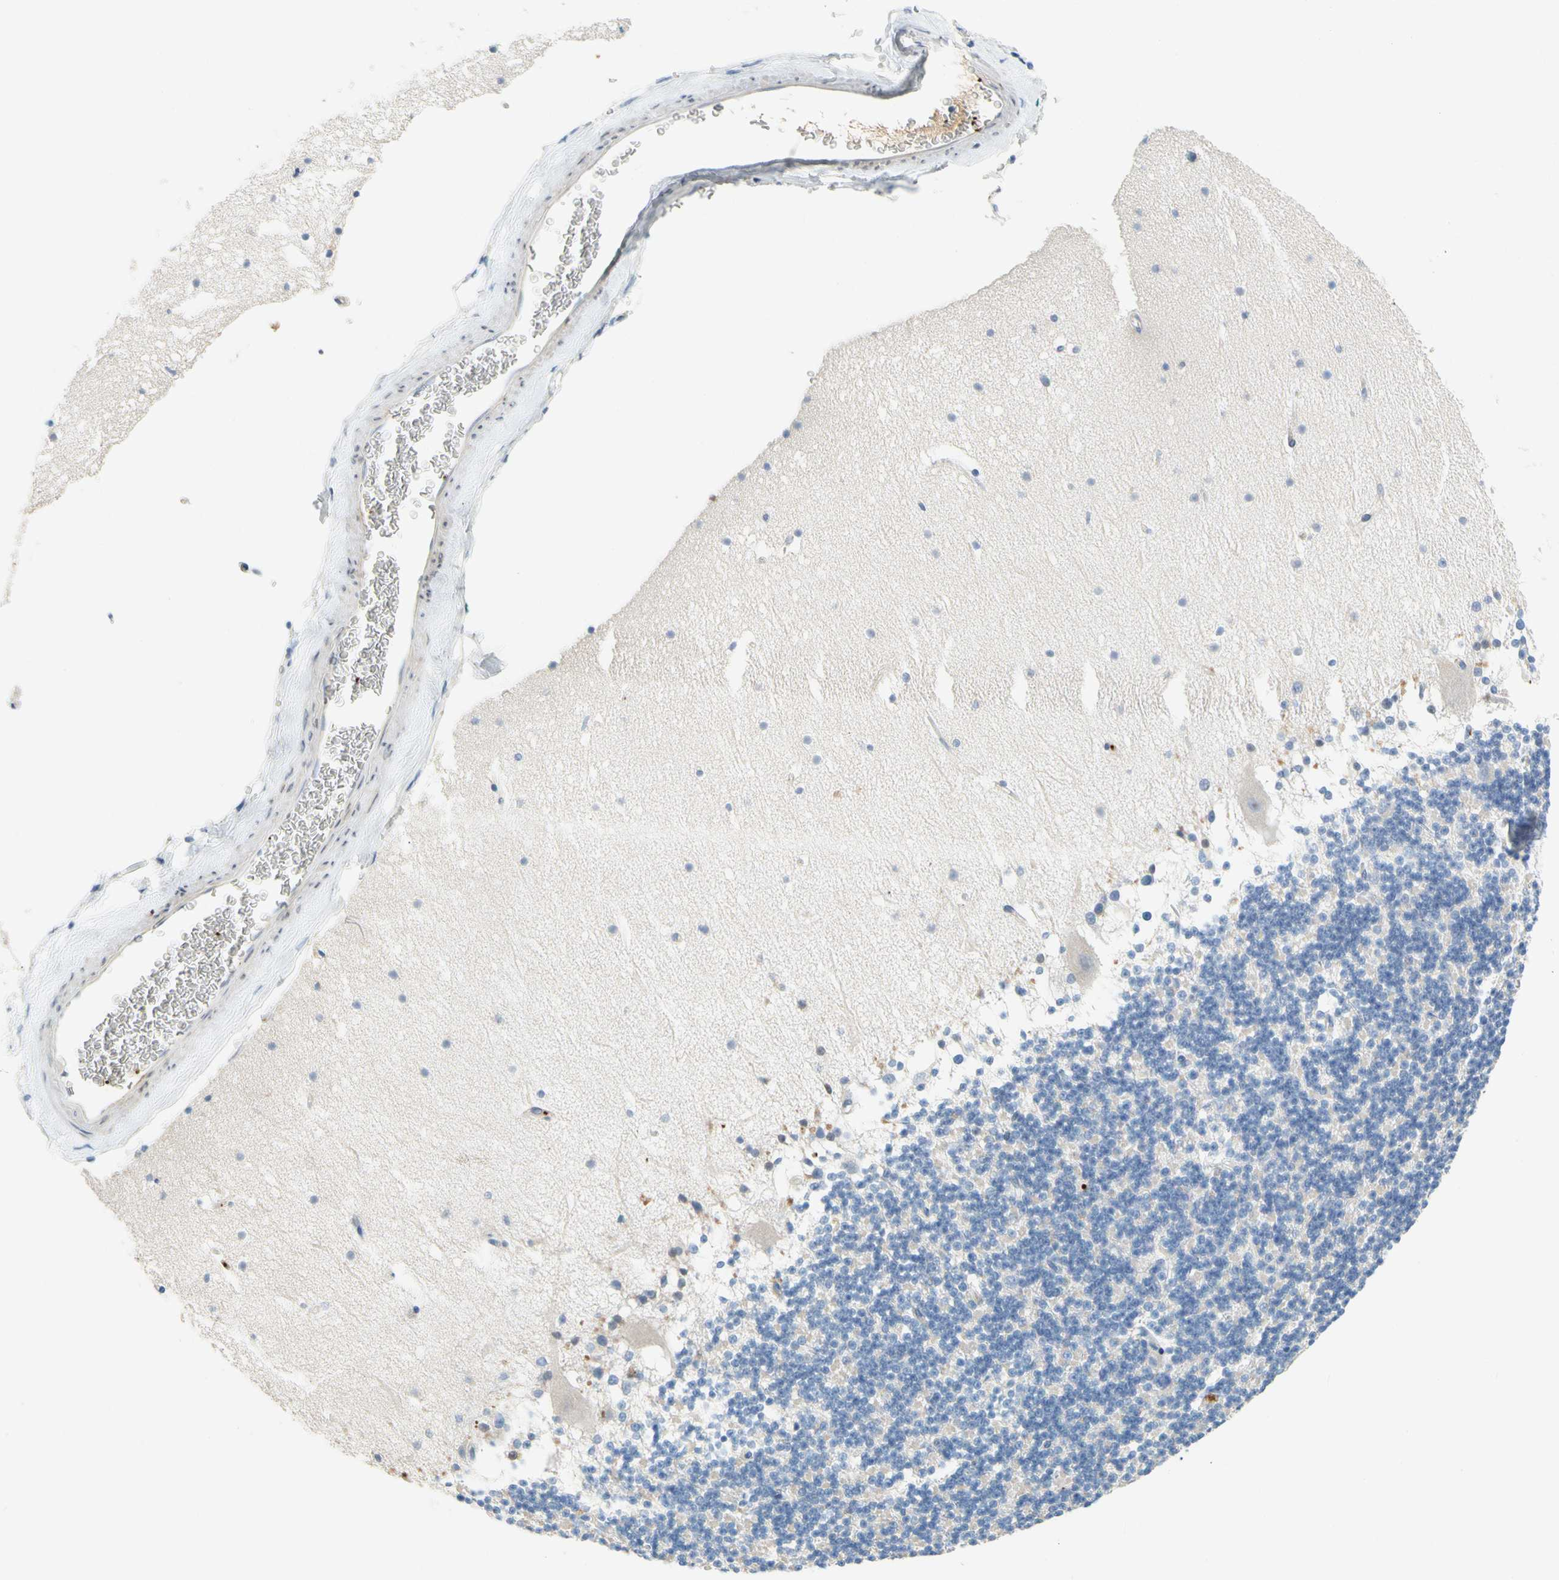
{"staining": {"intensity": "negative", "quantity": "none", "location": "none"}, "tissue": "cerebellum", "cell_type": "Cells in granular layer", "image_type": "normal", "snomed": [{"axis": "morphology", "description": "Normal tissue, NOS"}, {"axis": "topography", "description": "Cerebellum"}], "caption": "The histopathology image shows no significant positivity in cells in granular layer of cerebellum.", "gene": "ENSG00000288796", "patient": {"sex": "female", "age": 19}}